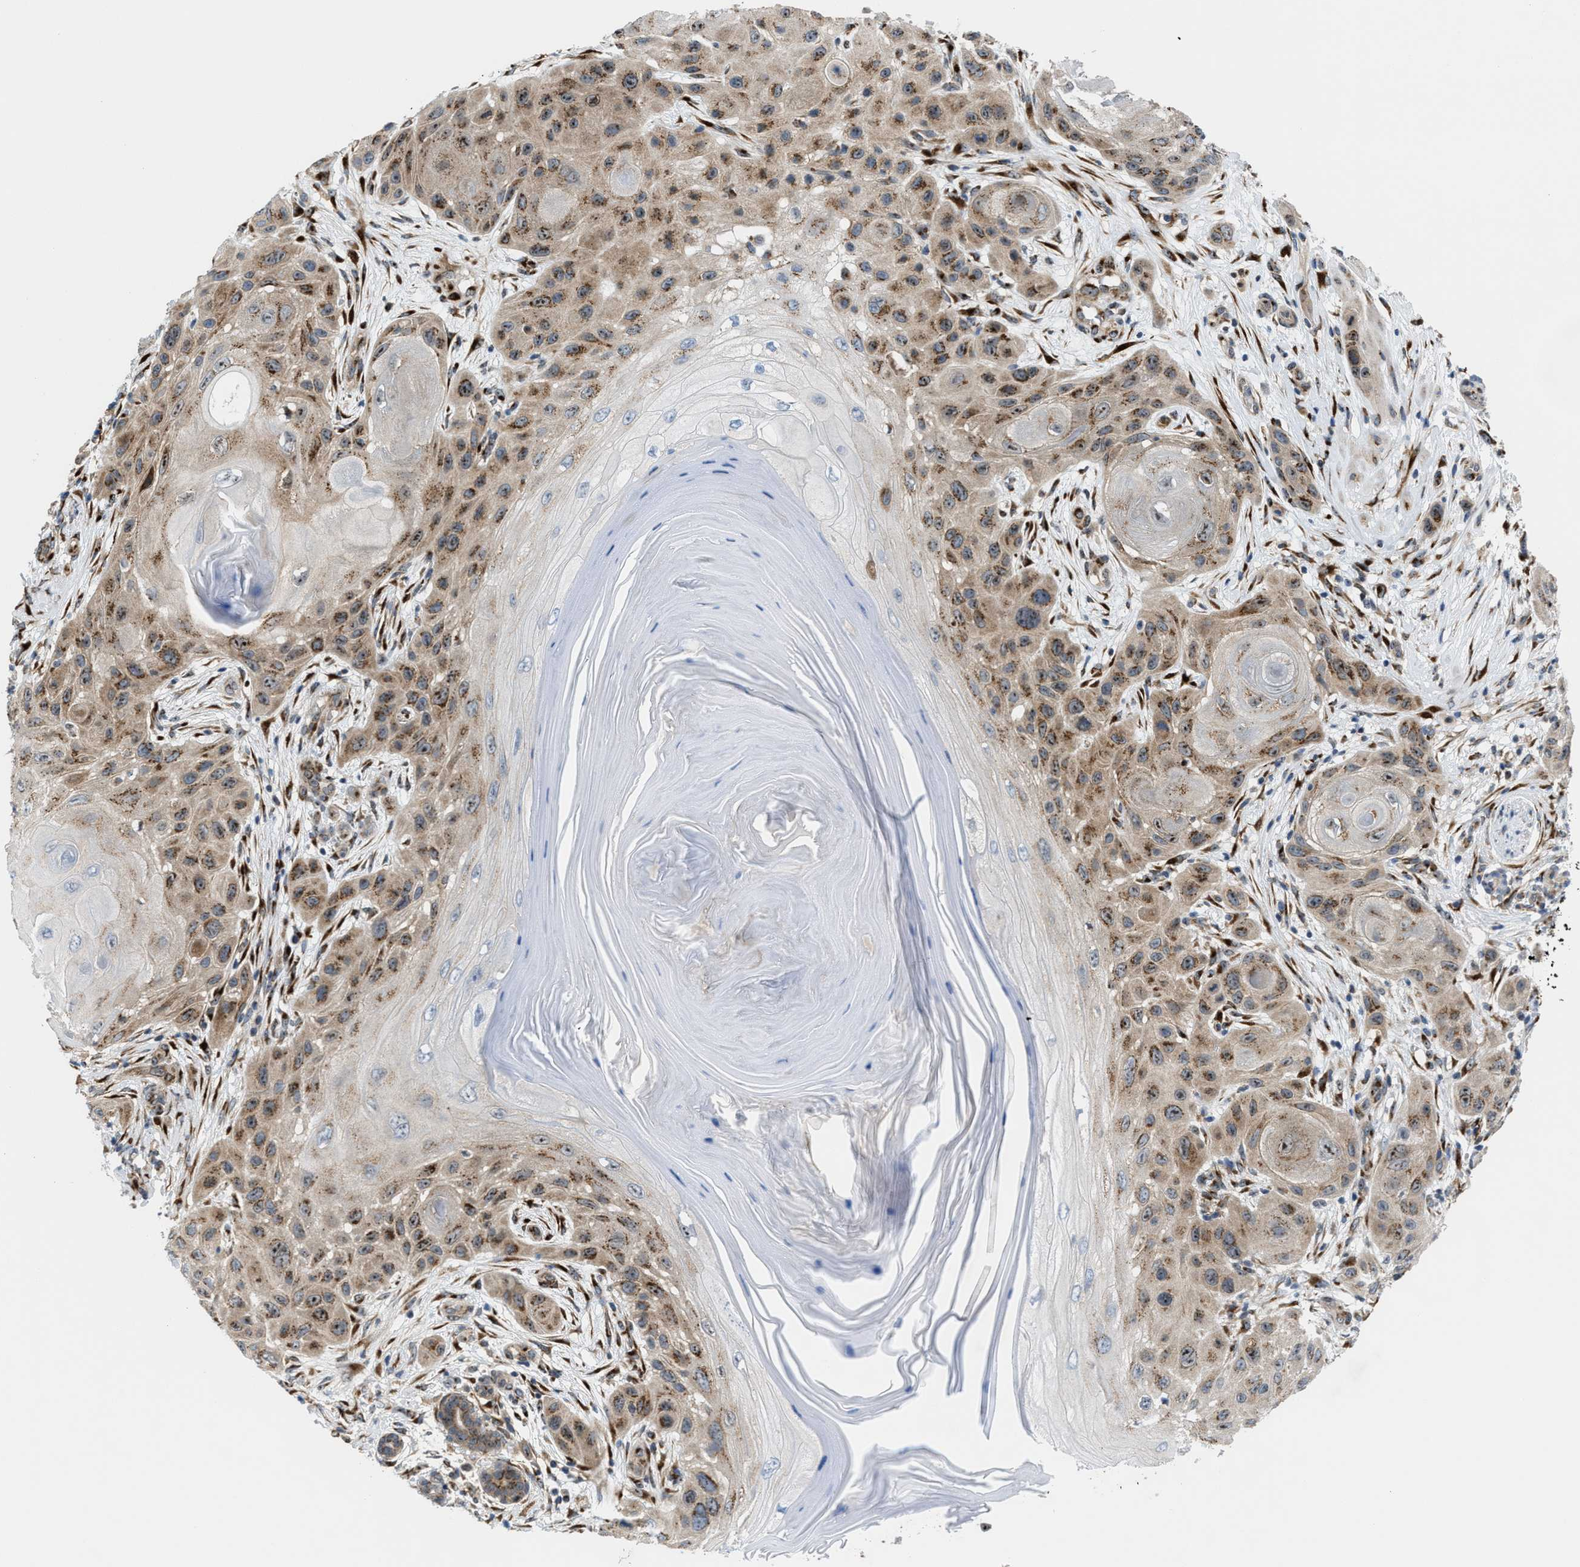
{"staining": {"intensity": "moderate", "quantity": ">75%", "location": "cytoplasmic/membranous,nuclear"}, "tissue": "skin cancer", "cell_type": "Tumor cells", "image_type": "cancer", "snomed": [{"axis": "morphology", "description": "Squamous cell carcinoma, NOS"}, {"axis": "topography", "description": "Skin"}], "caption": "DAB immunohistochemical staining of human skin cancer exhibits moderate cytoplasmic/membranous and nuclear protein expression in about >75% of tumor cells.", "gene": "SLC38A10", "patient": {"sex": "female", "age": 96}}